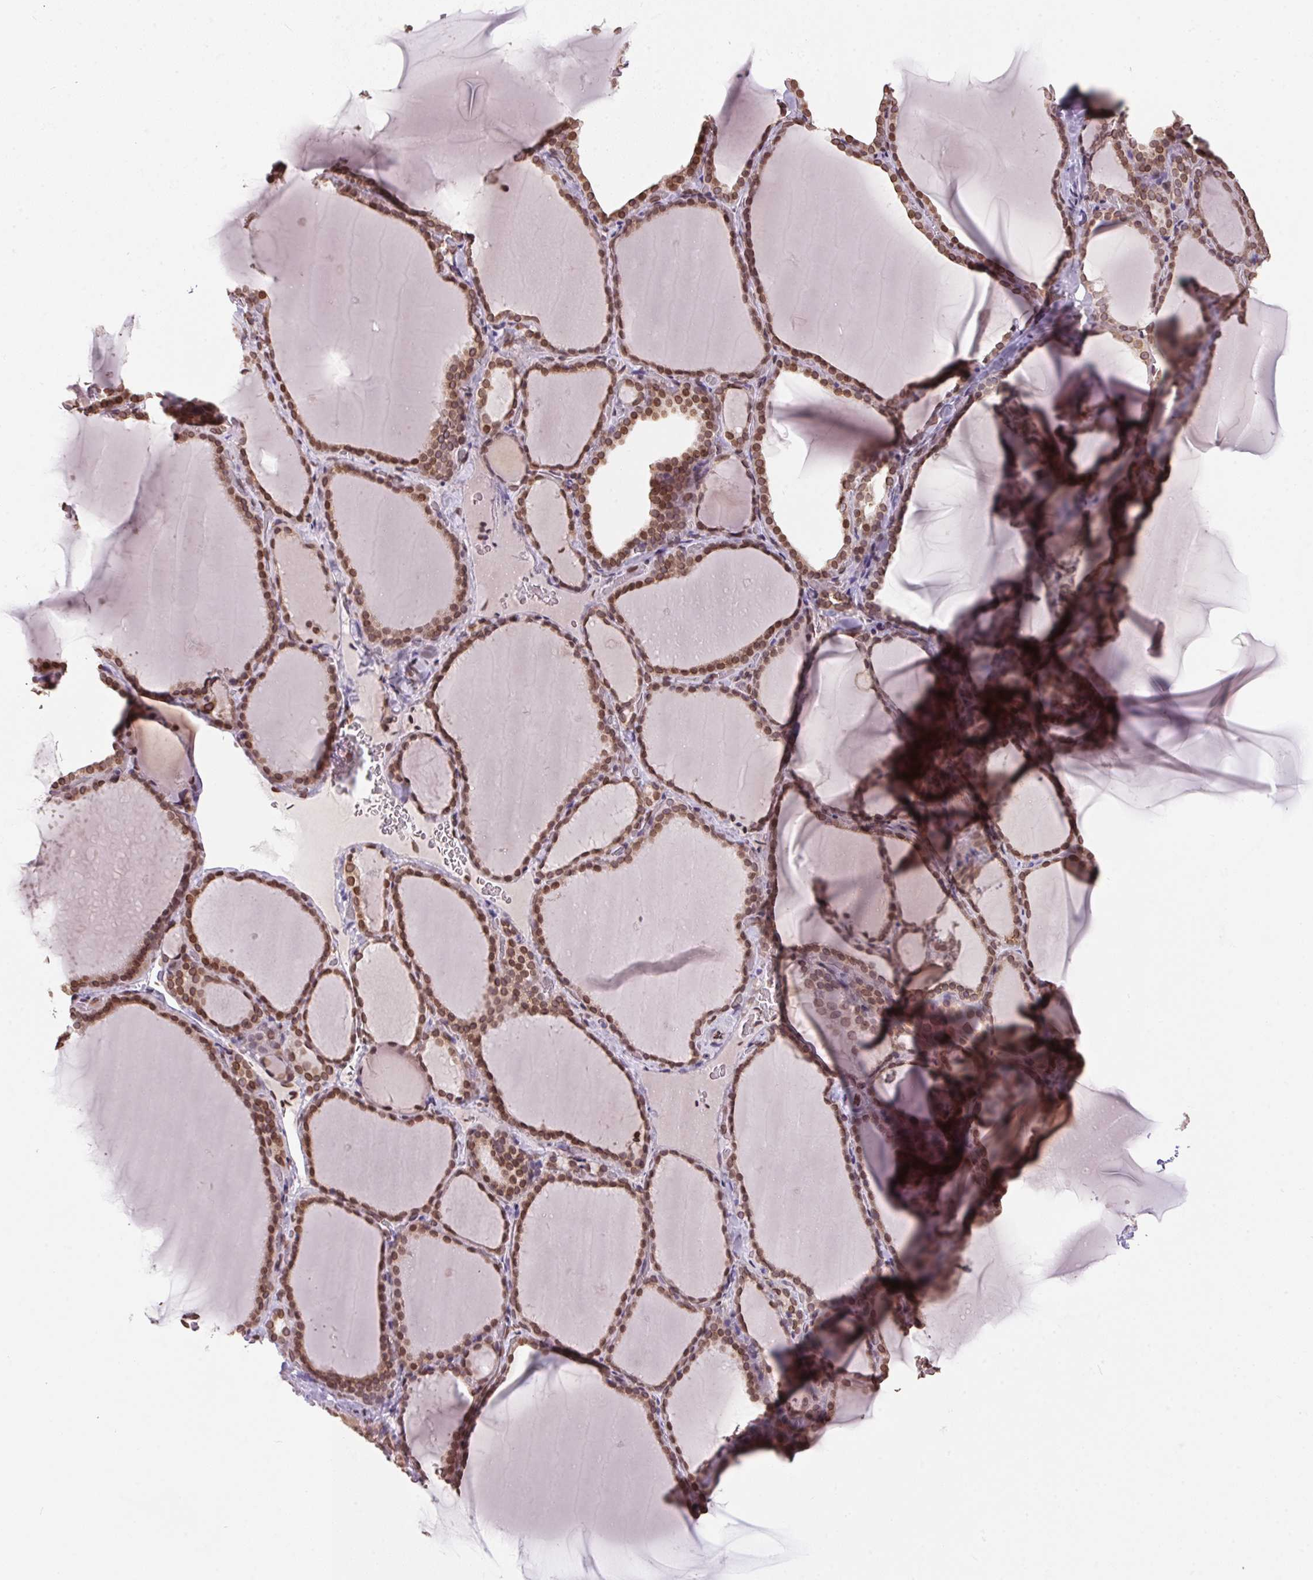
{"staining": {"intensity": "moderate", "quantity": ">75%", "location": "nuclear"}, "tissue": "thyroid gland", "cell_type": "Glandular cells", "image_type": "normal", "snomed": [{"axis": "morphology", "description": "Normal tissue, NOS"}, {"axis": "topography", "description": "Thyroid gland"}], "caption": "Immunohistochemical staining of benign human thyroid gland exhibits moderate nuclear protein staining in approximately >75% of glandular cells. The protein is shown in brown color, while the nuclei are stained blue.", "gene": "TMEM175", "patient": {"sex": "female", "age": 22}}